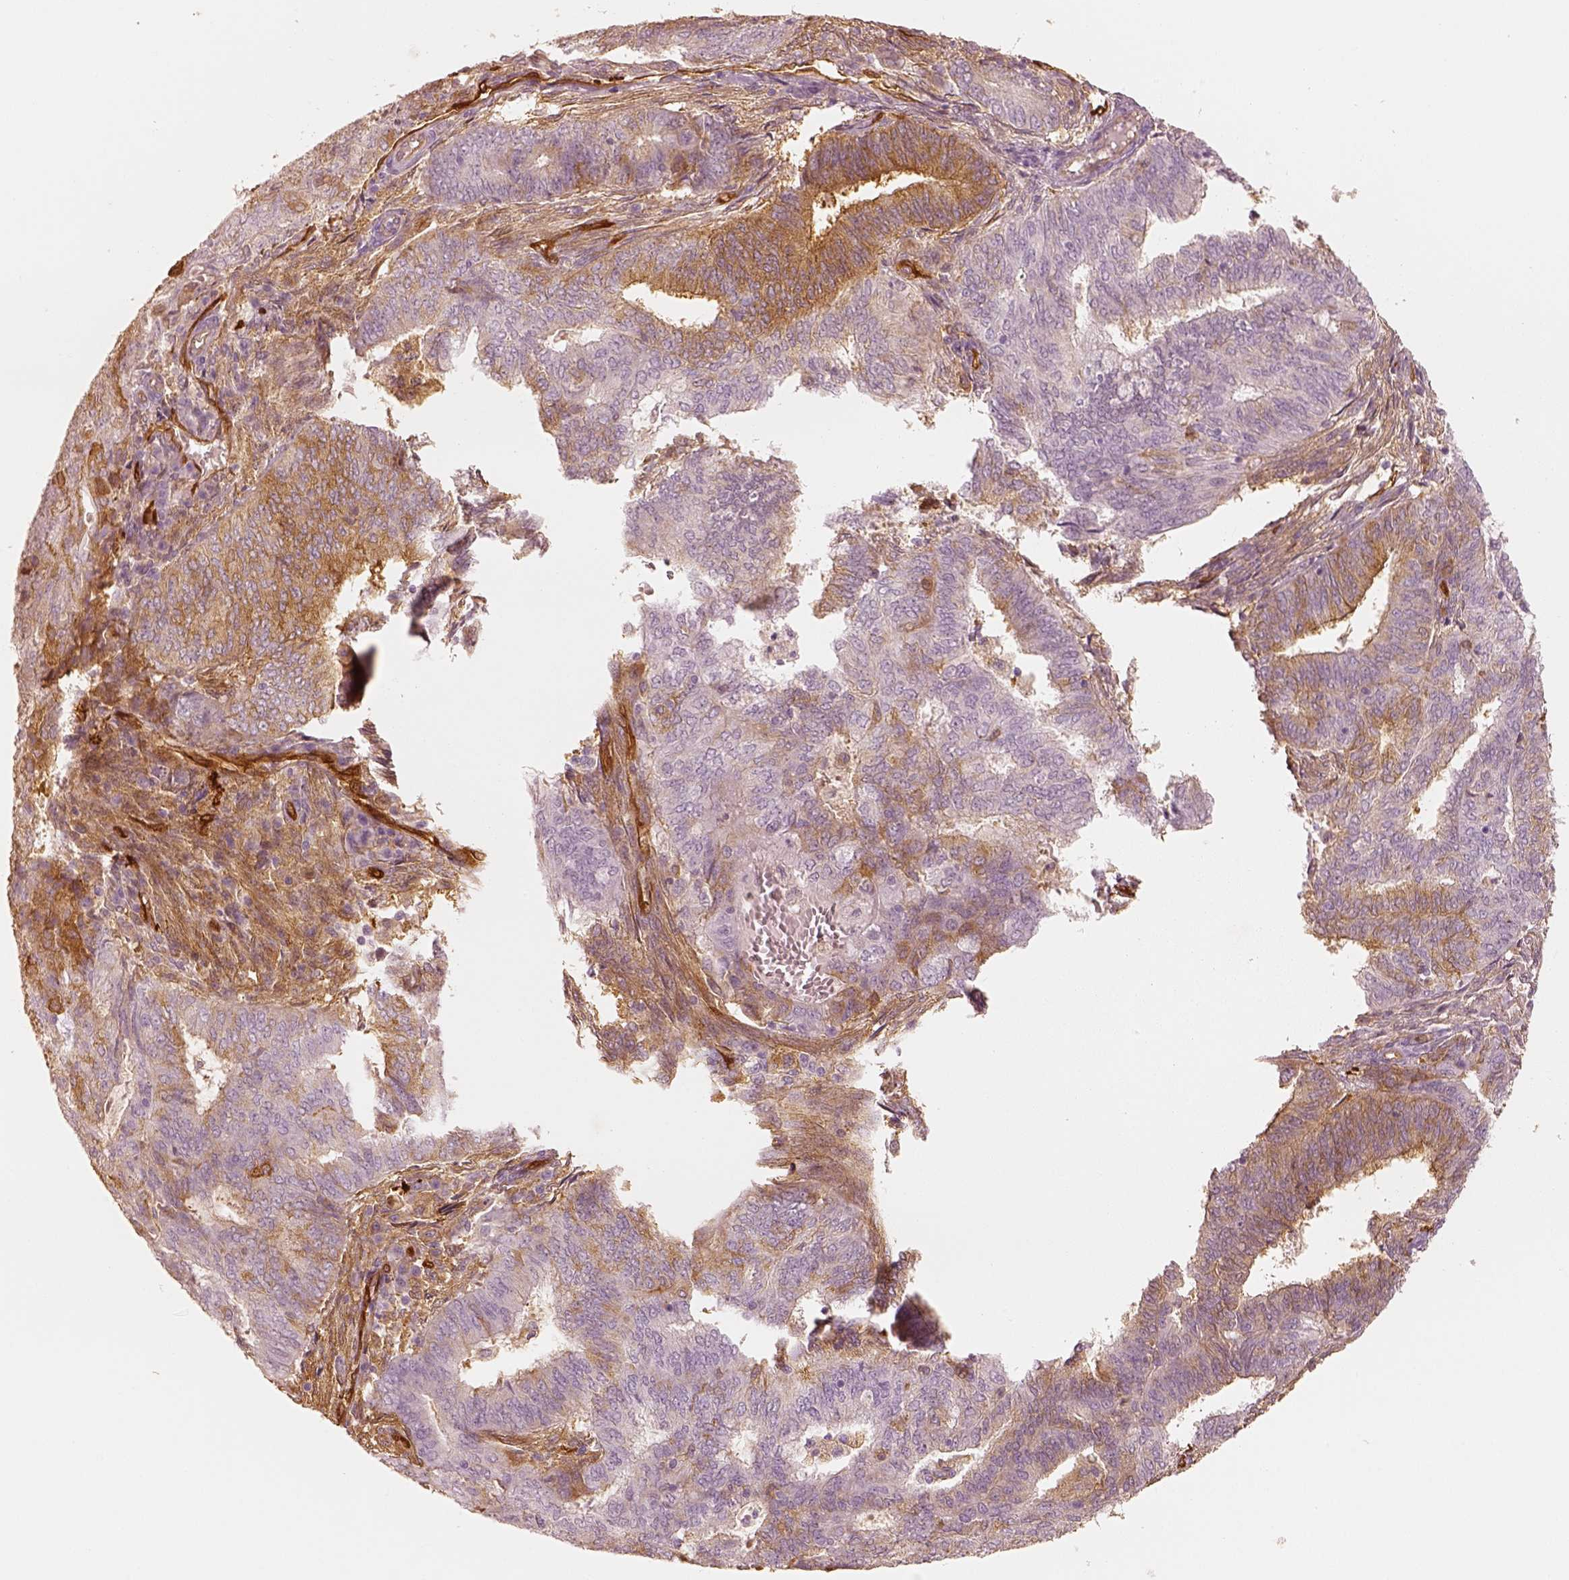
{"staining": {"intensity": "moderate", "quantity": "25%-75%", "location": "cytoplasmic/membranous"}, "tissue": "endometrial cancer", "cell_type": "Tumor cells", "image_type": "cancer", "snomed": [{"axis": "morphology", "description": "Adenocarcinoma, NOS"}, {"axis": "topography", "description": "Endometrium"}], "caption": "An image showing moderate cytoplasmic/membranous positivity in approximately 25%-75% of tumor cells in endometrial adenocarcinoma, as visualized by brown immunohistochemical staining.", "gene": "FSCN1", "patient": {"sex": "female", "age": 62}}